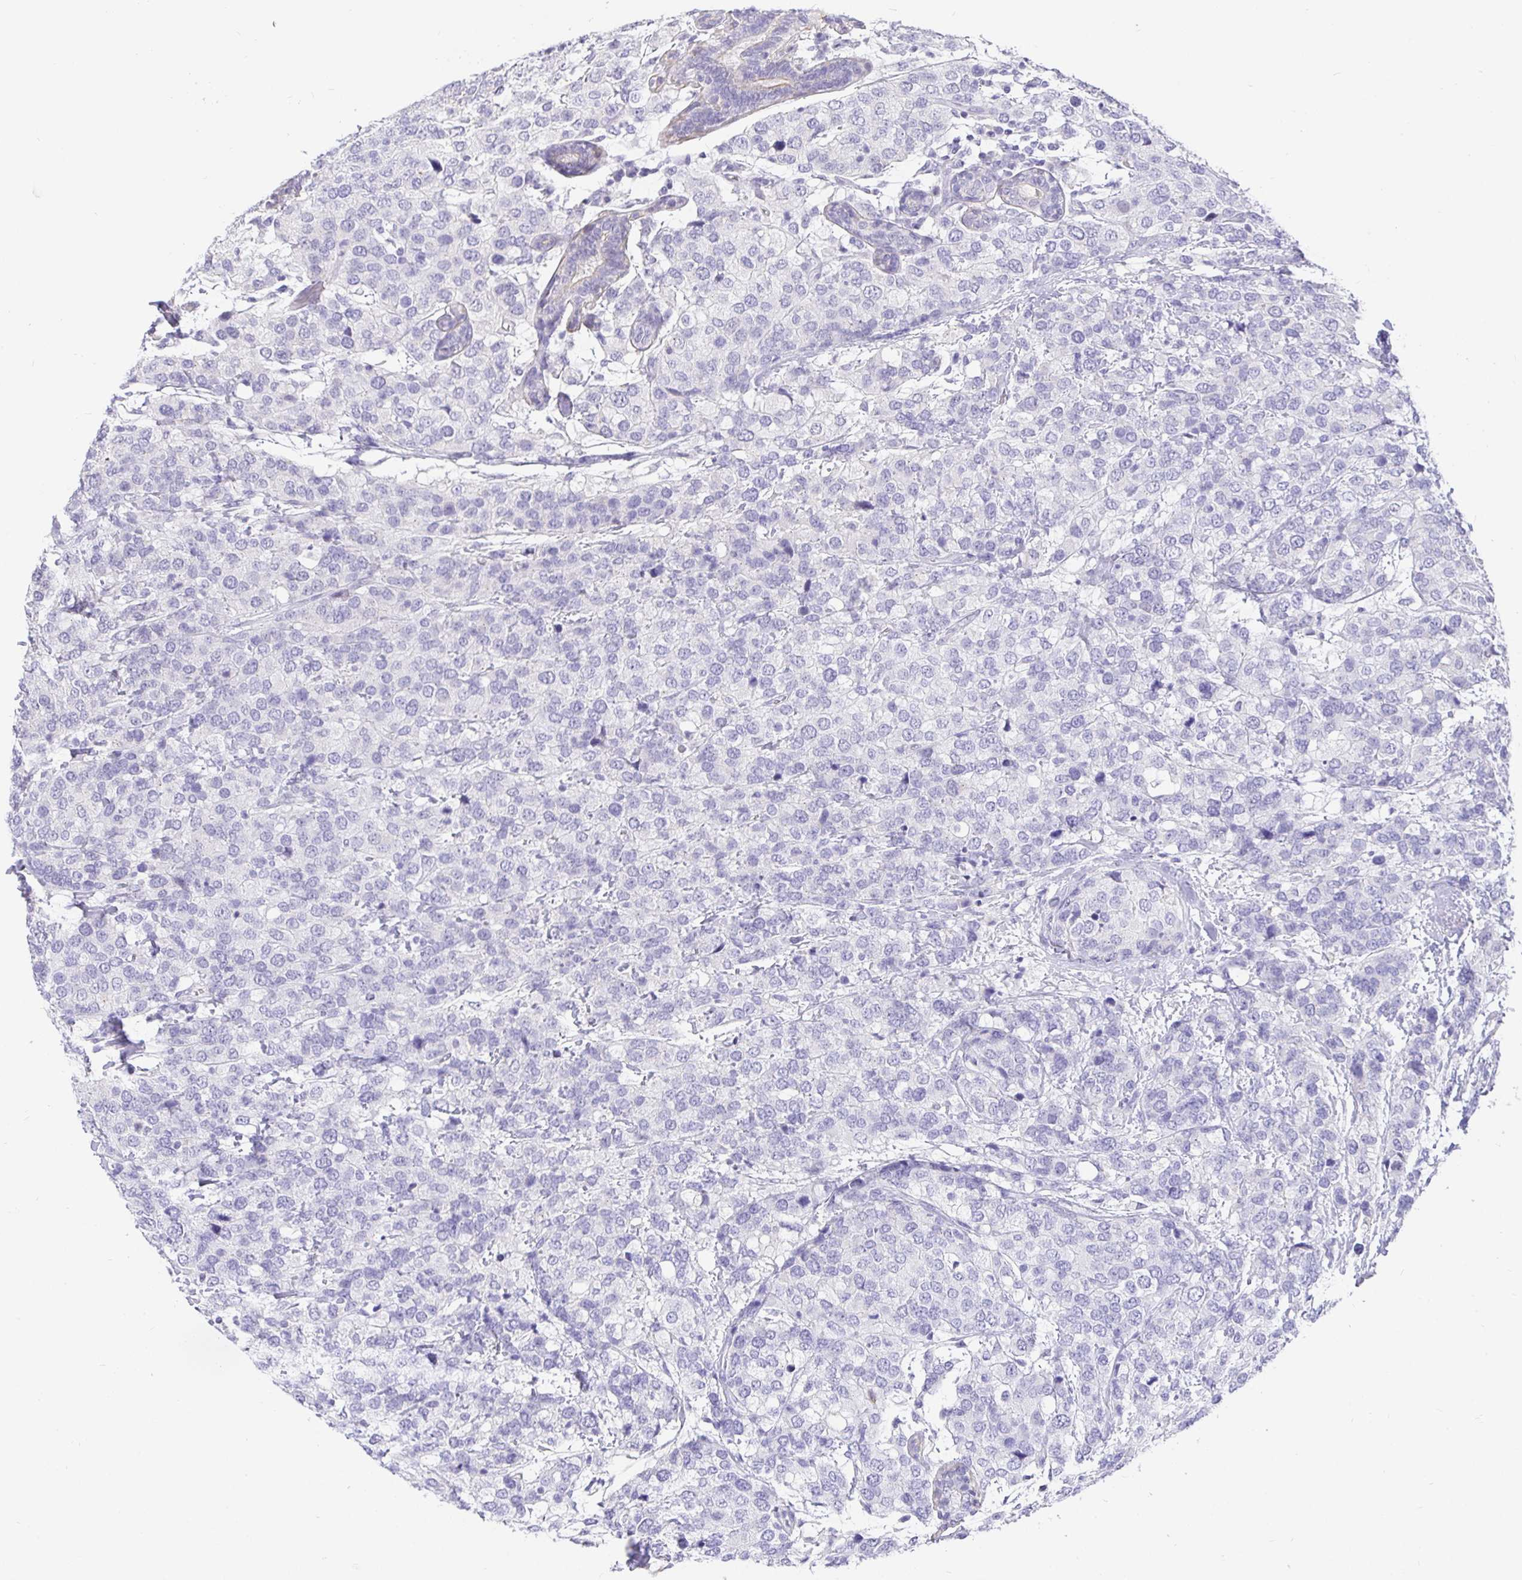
{"staining": {"intensity": "negative", "quantity": "none", "location": "none"}, "tissue": "breast cancer", "cell_type": "Tumor cells", "image_type": "cancer", "snomed": [{"axis": "morphology", "description": "Lobular carcinoma"}, {"axis": "topography", "description": "Breast"}], "caption": "This is an immunohistochemistry histopathology image of human lobular carcinoma (breast). There is no staining in tumor cells.", "gene": "EZHIP", "patient": {"sex": "female", "age": 59}}